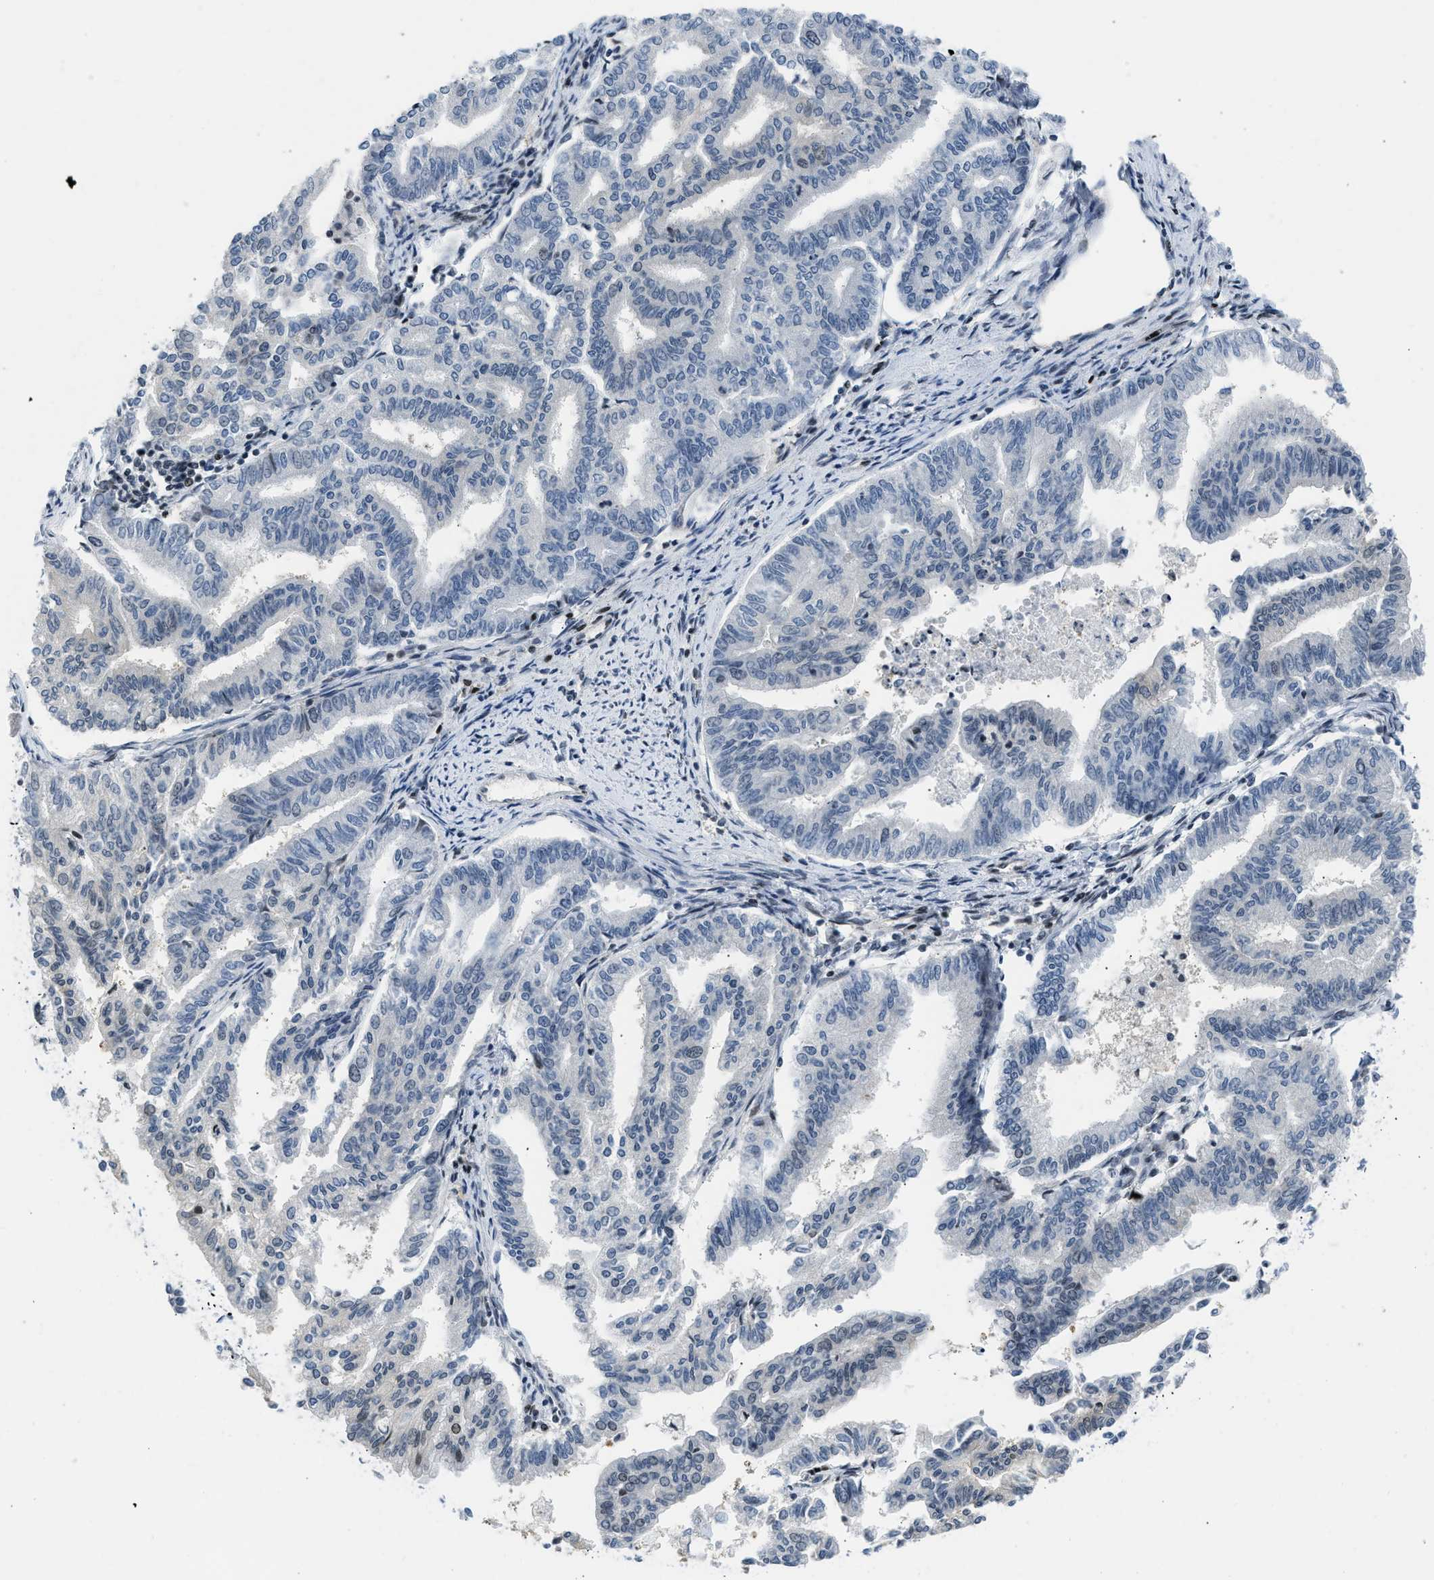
{"staining": {"intensity": "negative", "quantity": "none", "location": "none"}, "tissue": "endometrial cancer", "cell_type": "Tumor cells", "image_type": "cancer", "snomed": [{"axis": "morphology", "description": "Adenocarcinoma, NOS"}, {"axis": "topography", "description": "Endometrium"}], "caption": "IHC micrograph of neoplastic tissue: human endometrial cancer (adenocarcinoma) stained with DAB reveals no significant protein staining in tumor cells.", "gene": "OLIG3", "patient": {"sex": "female", "age": 79}}